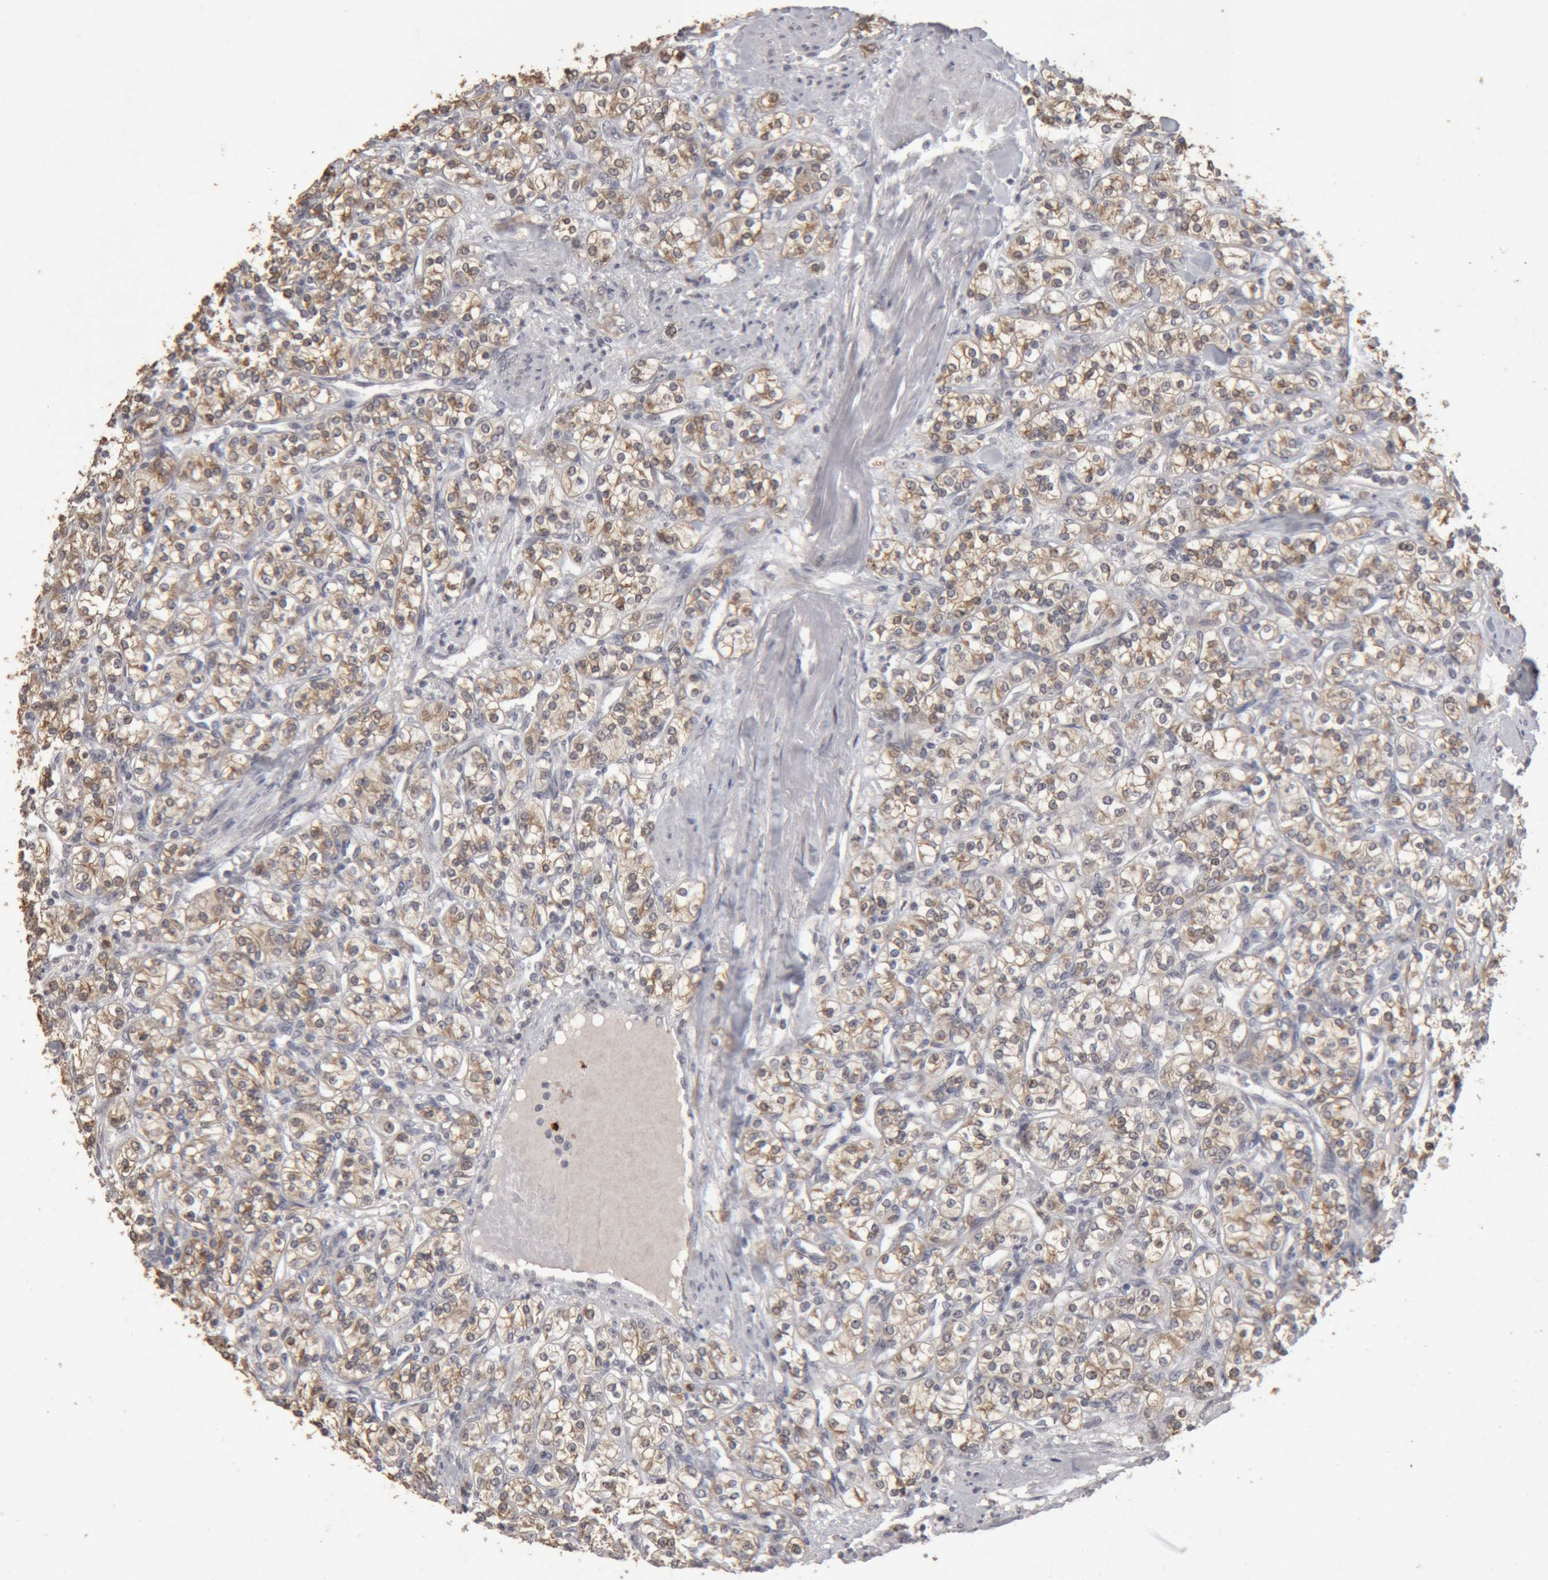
{"staining": {"intensity": "moderate", "quantity": ">75%", "location": "cytoplasmic/membranous"}, "tissue": "renal cancer", "cell_type": "Tumor cells", "image_type": "cancer", "snomed": [{"axis": "morphology", "description": "Adenocarcinoma, NOS"}, {"axis": "topography", "description": "Kidney"}], "caption": "A medium amount of moderate cytoplasmic/membranous staining is seen in about >75% of tumor cells in renal adenocarcinoma tissue.", "gene": "MEP1A", "patient": {"sex": "male", "age": 77}}